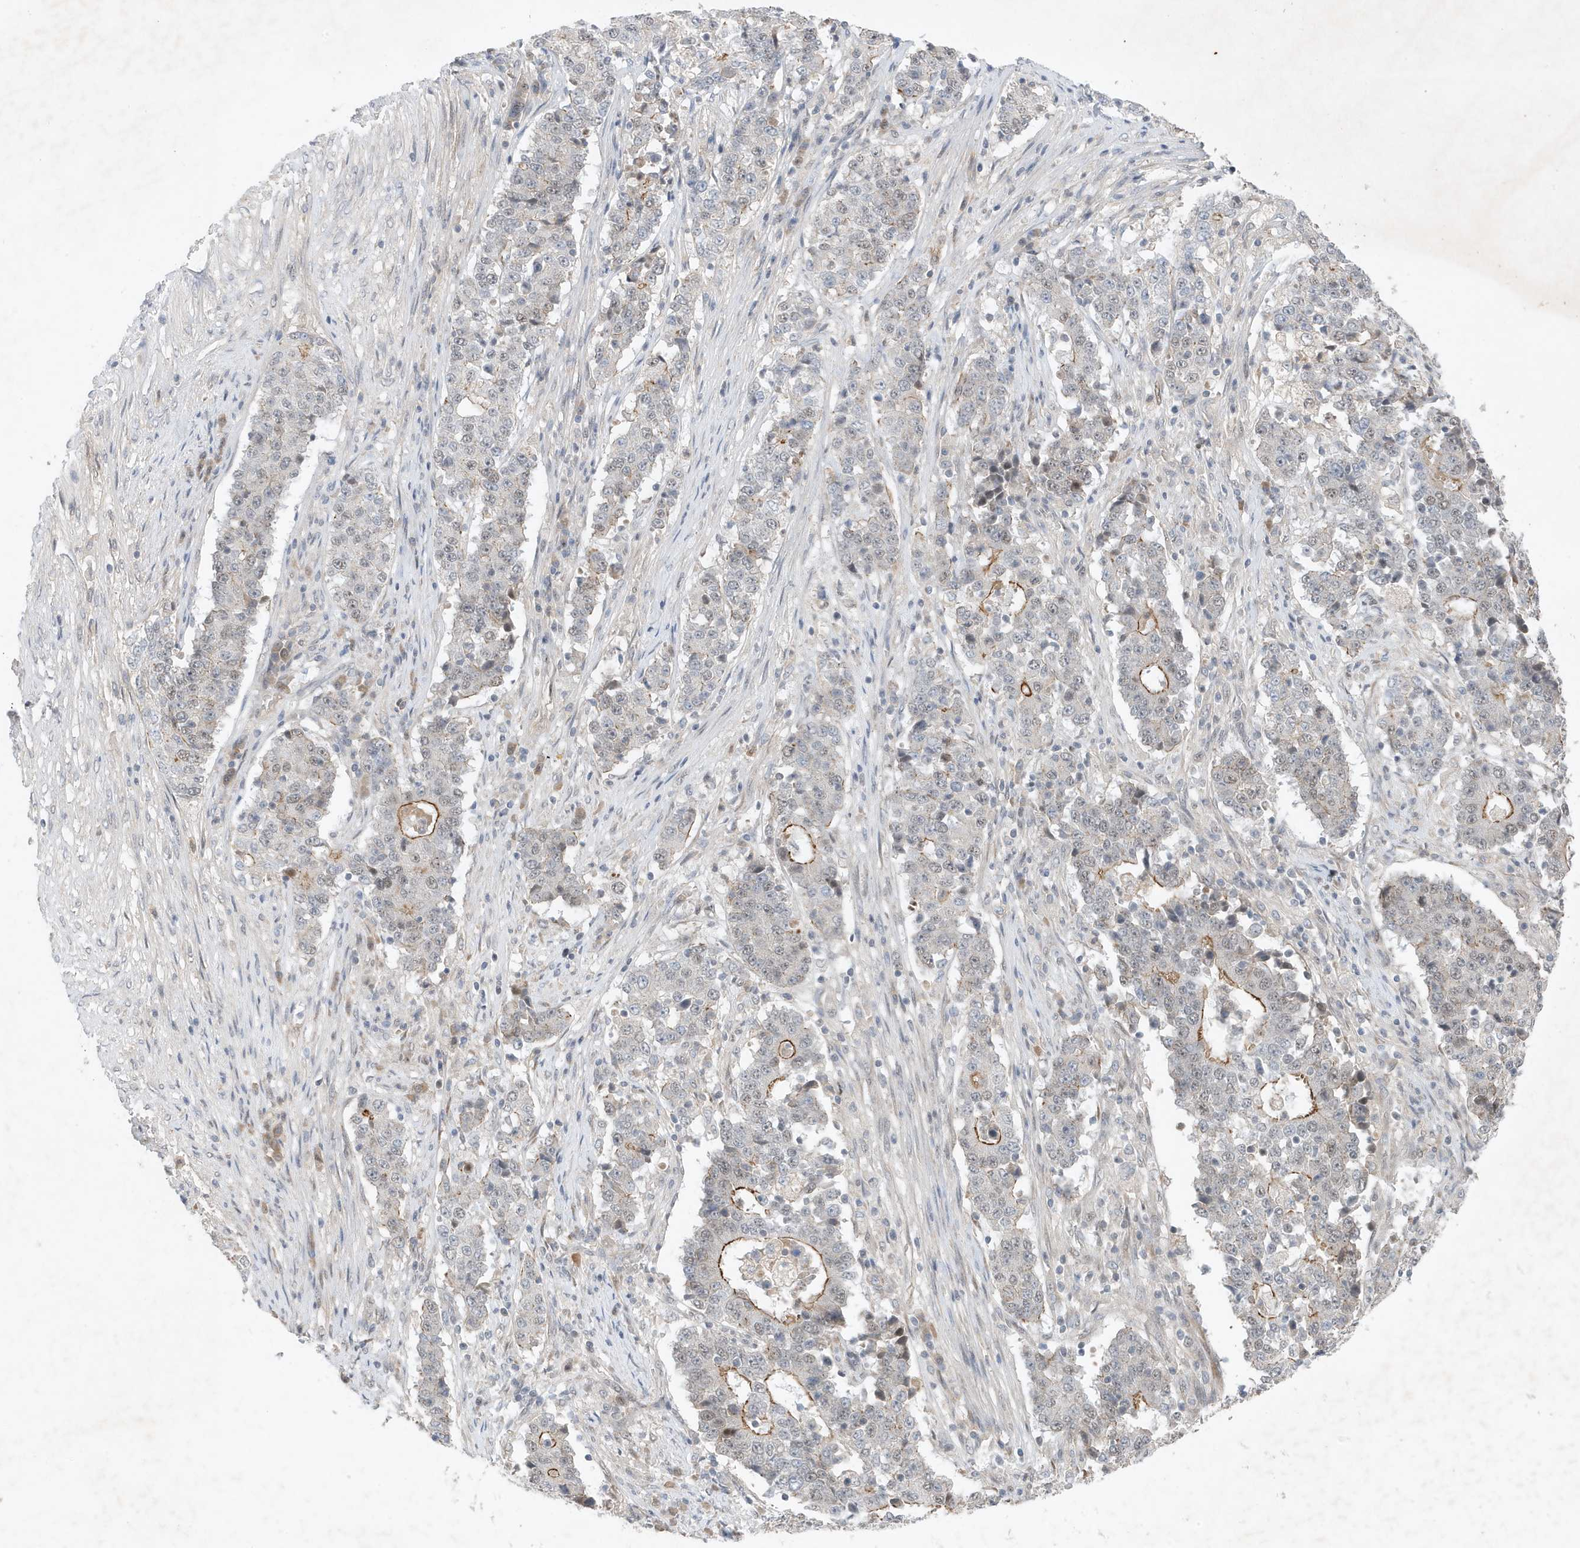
{"staining": {"intensity": "moderate", "quantity": "<25%", "location": "cytoplasmic/membranous"}, "tissue": "stomach cancer", "cell_type": "Tumor cells", "image_type": "cancer", "snomed": [{"axis": "morphology", "description": "Adenocarcinoma, NOS"}, {"axis": "topography", "description": "Stomach"}], "caption": "Stomach cancer (adenocarcinoma) was stained to show a protein in brown. There is low levels of moderate cytoplasmic/membranous positivity in about <25% of tumor cells.", "gene": "MAST3", "patient": {"sex": "male", "age": 59}}